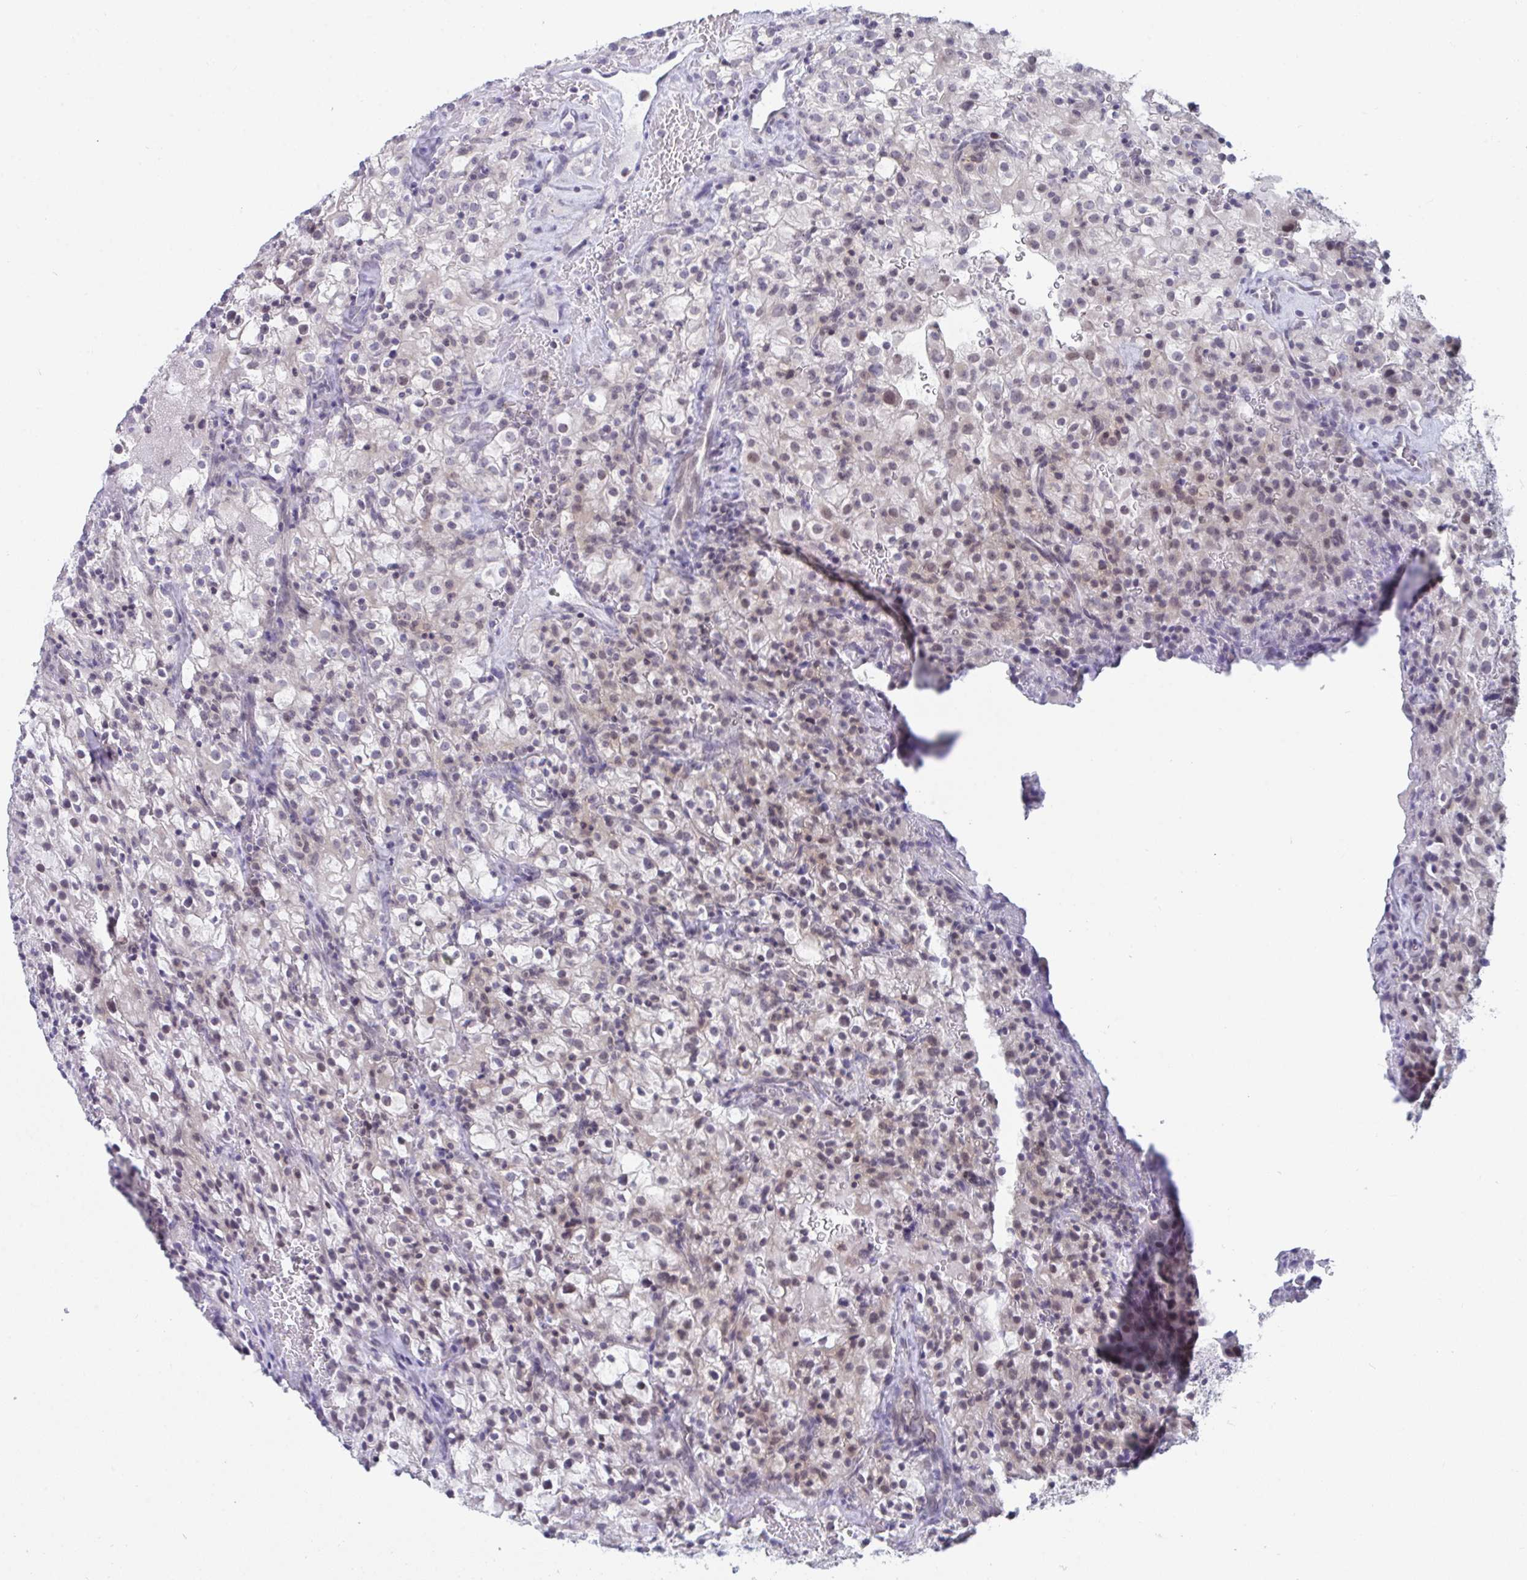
{"staining": {"intensity": "weak", "quantity": "25%-75%", "location": "nuclear"}, "tissue": "renal cancer", "cell_type": "Tumor cells", "image_type": "cancer", "snomed": [{"axis": "morphology", "description": "Adenocarcinoma, NOS"}, {"axis": "topography", "description": "Kidney"}], "caption": "IHC staining of adenocarcinoma (renal), which exhibits low levels of weak nuclear positivity in about 25%-75% of tumor cells indicating weak nuclear protein expression. The staining was performed using DAB (brown) for protein detection and nuclei were counterstained in hematoxylin (blue).", "gene": "BMAL2", "patient": {"sex": "female", "age": 74}}